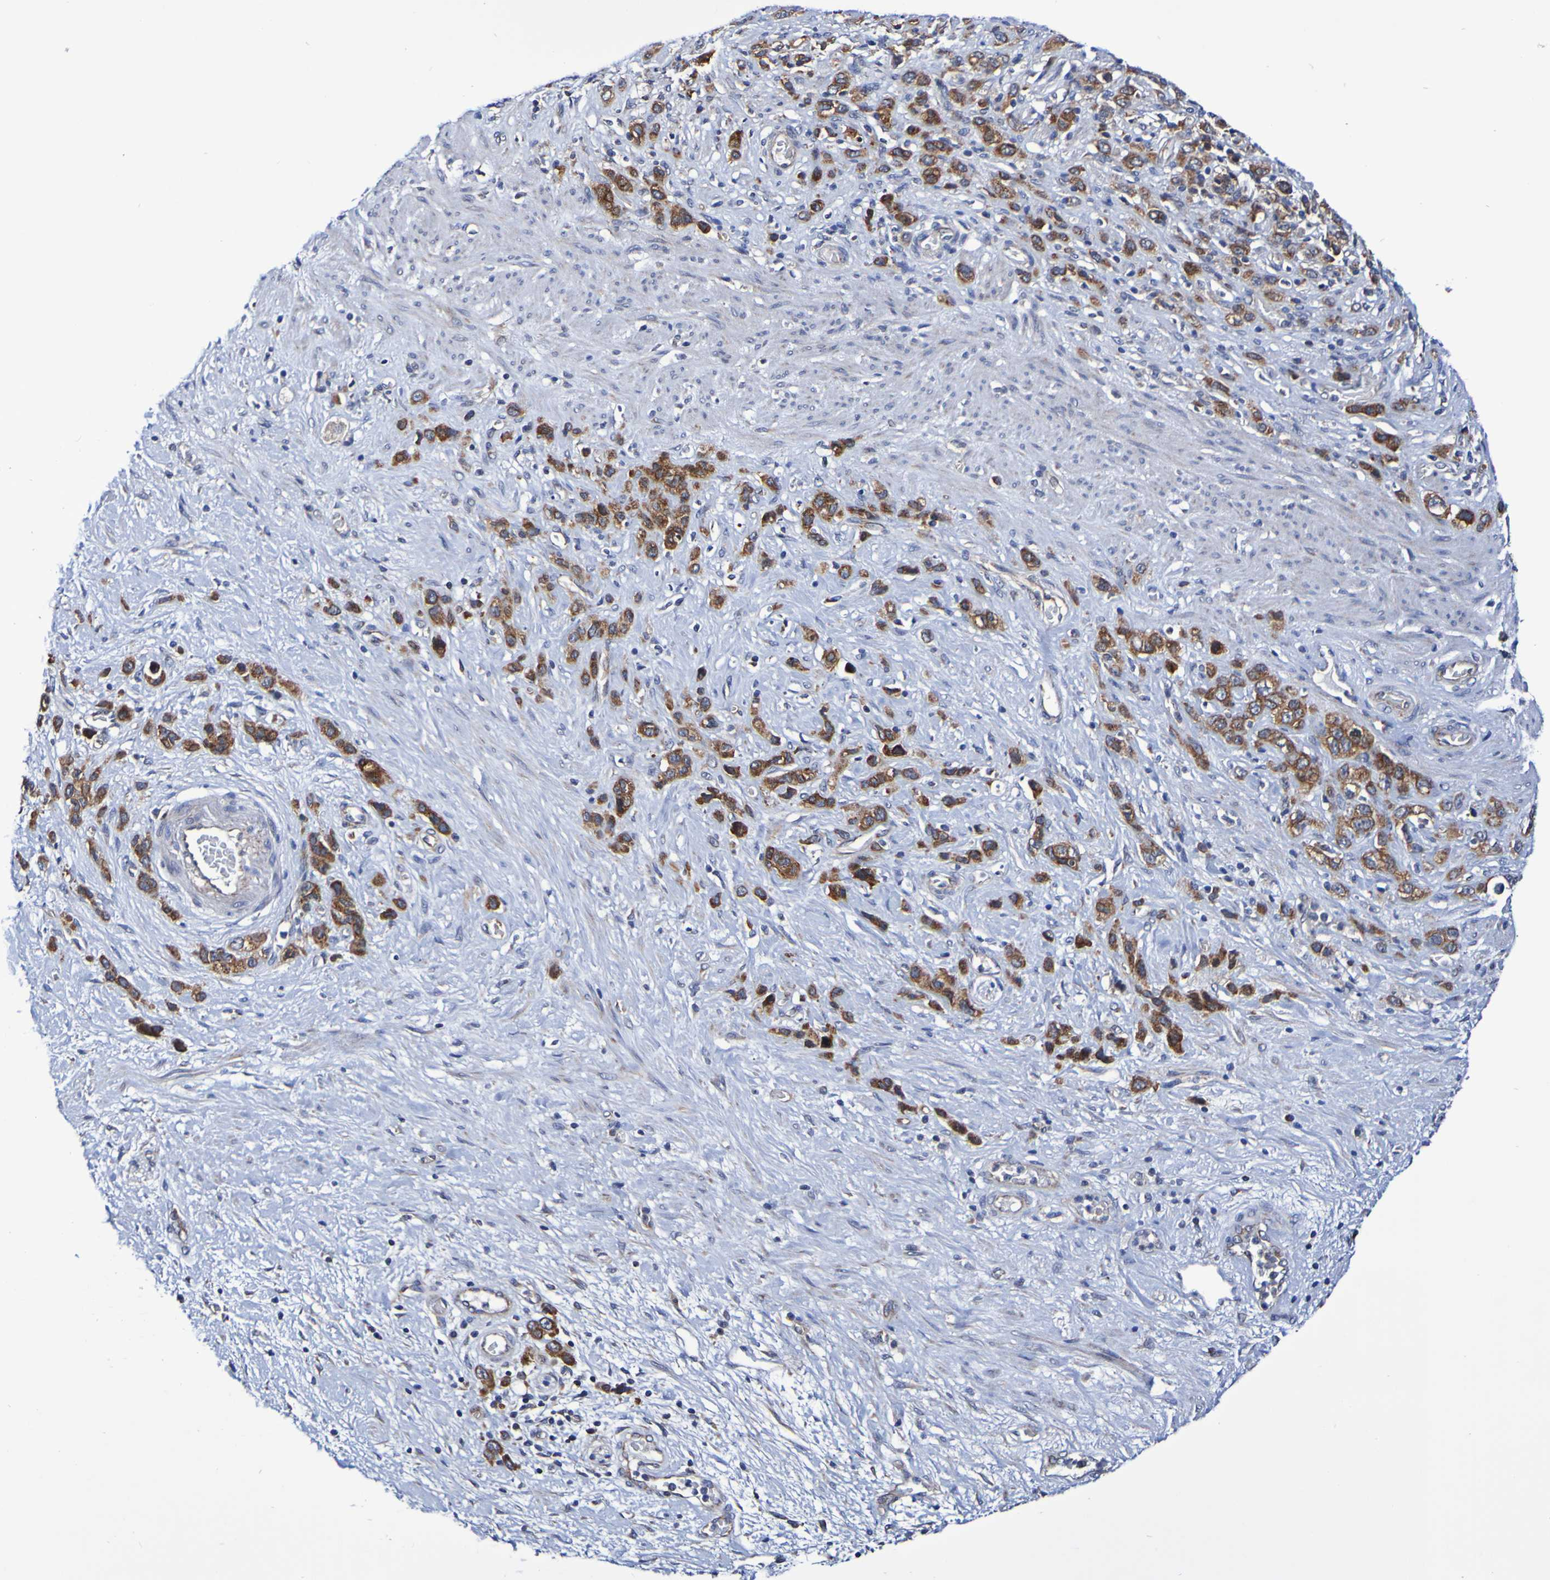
{"staining": {"intensity": "moderate", "quantity": ">75%", "location": "cytoplasmic/membranous"}, "tissue": "stomach cancer", "cell_type": "Tumor cells", "image_type": "cancer", "snomed": [{"axis": "morphology", "description": "Adenocarcinoma, NOS"}, {"axis": "morphology", "description": "Adenocarcinoma, High grade"}, {"axis": "topography", "description": "Stomach, upper"}, {"axis": "topography", "description": "Stomach, lower"}], "caption": "Tumor cells show moderate cytoplasmic/membranous staining in approximately >75% of cells in adenocarcinoma (high-grade) (stomach).", "gene": "GJB1", "patient": {"sex": "female", "age": 65}}